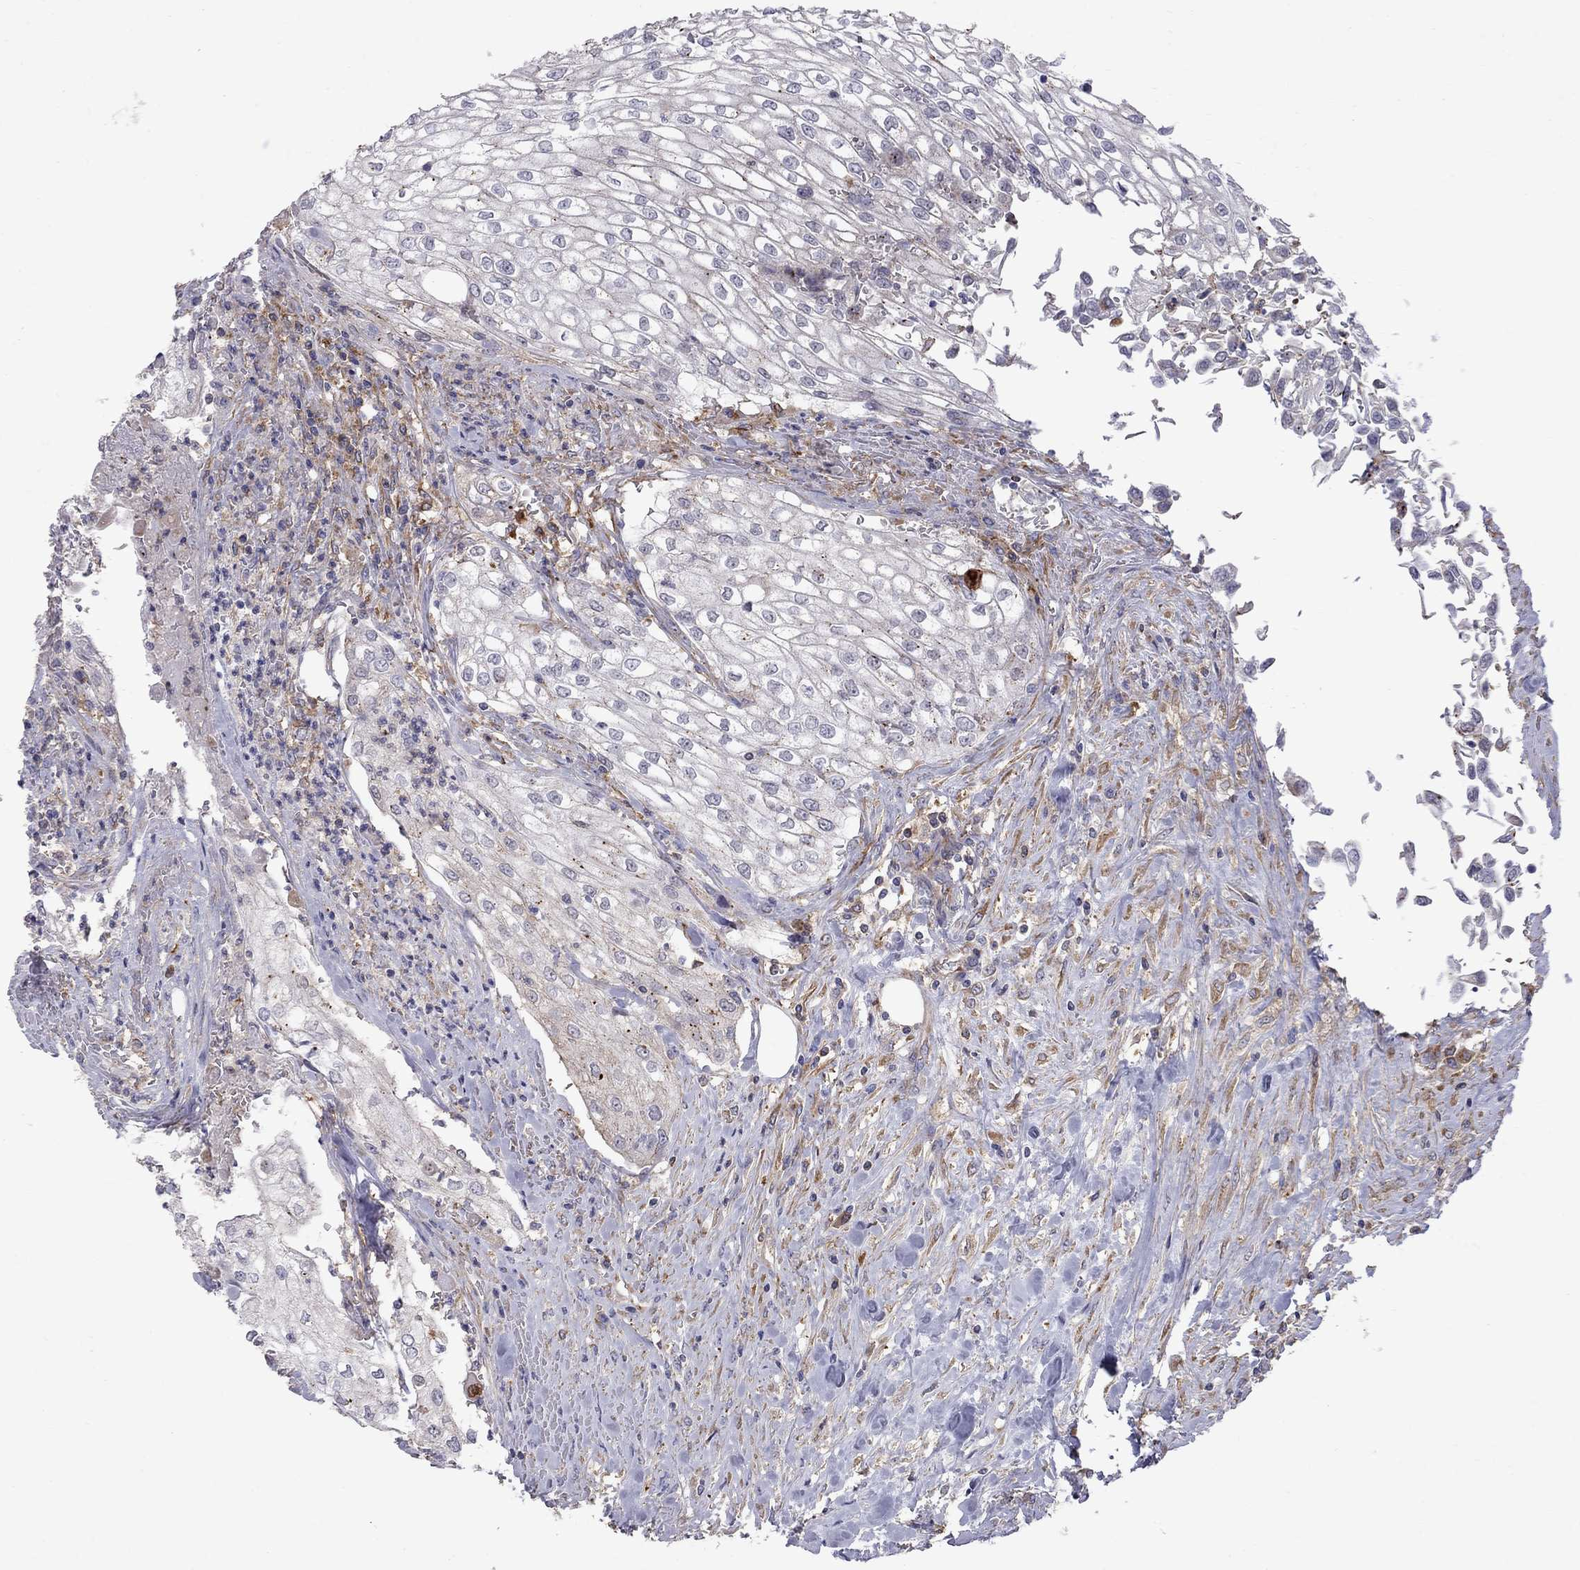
{"staining": {"intensity": "negative", "quantity": "none", "location": "none"}, "tissue": "urothelial cancer", "cell_type": "Tumor cells", "image_type": "cancer", "snomed": [{"axis": "morphology", "description": "Urothelial carcinoma, High grade"}, {"axis": "topography", "description": "Urinary bladder"}], "caption": "There is no significant staining in tumor cells of urothelial cancer.", "gene": "EIF4E3", "patient": {"sex": "male", "age": 62}}